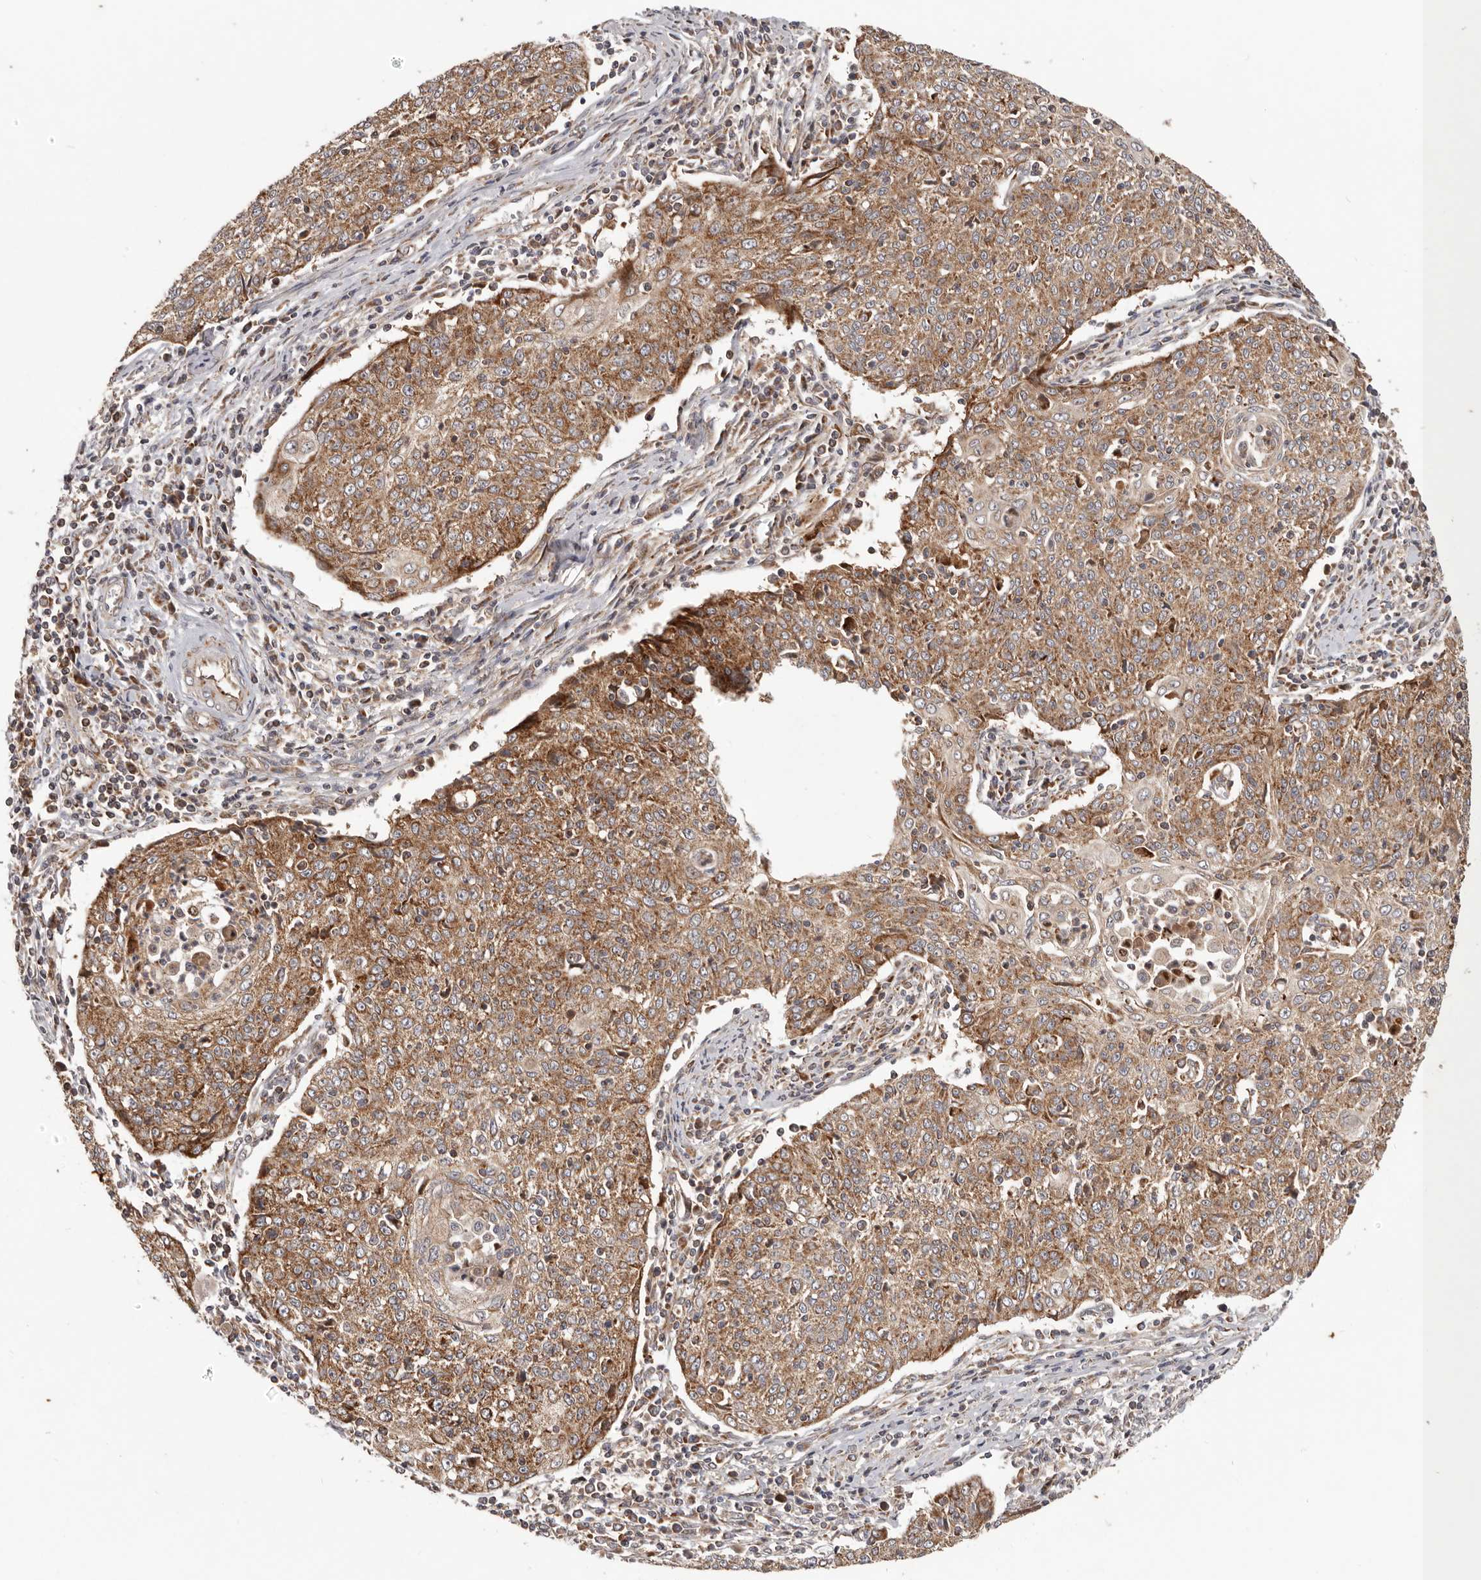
{"staining": {"intensity": "moderate", "quantity": ">75%", "location": "cytoplasmic/membranous"}, "tissue": "cervical cancer", "cell_type": "Tumor cells", "image_type": "cancer", "snomed": [{"axis": "morphology", "description": "Squamous cell carcinoma, NOS"}, {"axis": "topography", "description": "Cervix"}], "caption": "Immunohistochemistry (DAB (3,3'-diaminobenzidine)) staining of human cervical cancer (squamous cell carcinoma) exhibits moderate cytoplasmic/membranous protein expression in approximately >75% of tumor cells.", "gene": "MRPS10", "patient": {"sex": "female", "age": 48}}